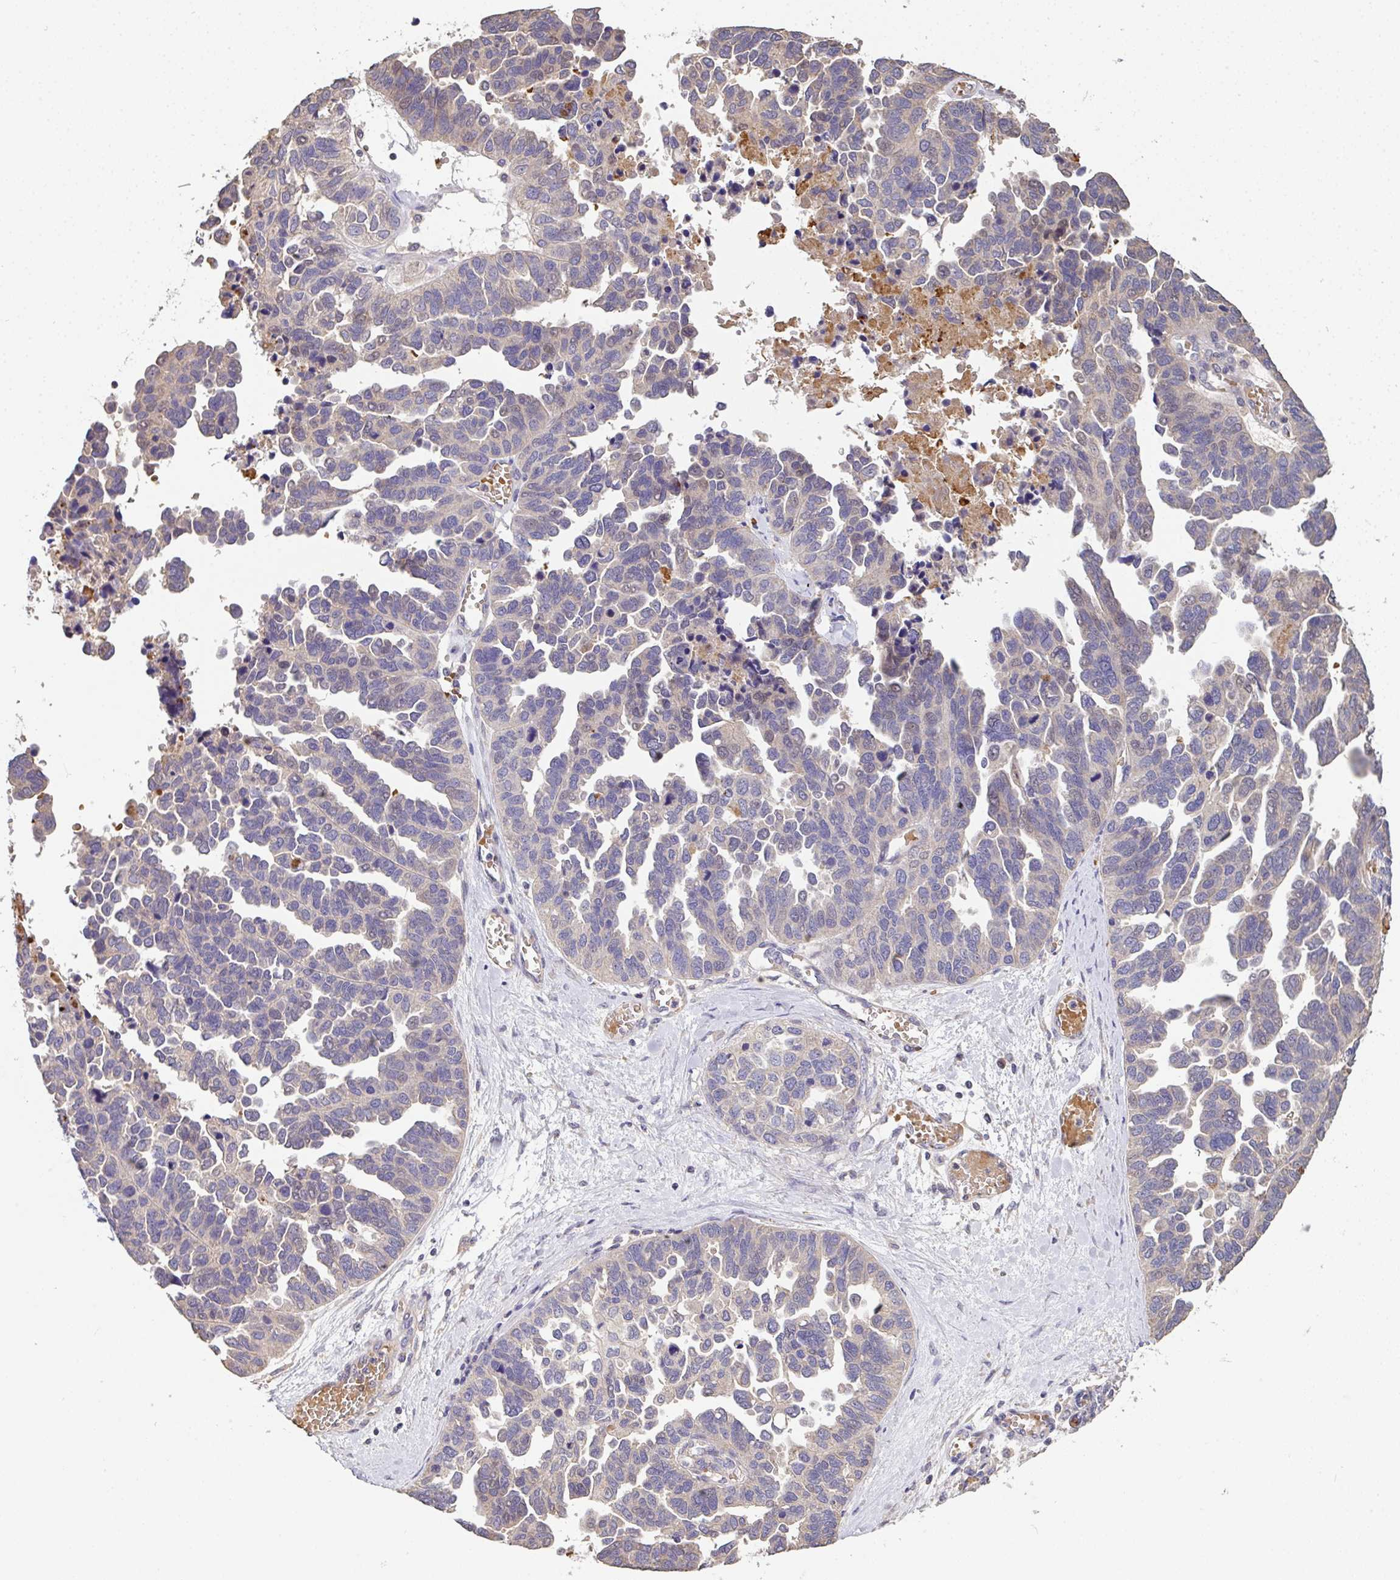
{"staining": {"intensity": "weak", "quantity": "<25%", "location": "cytoplasmic/membranous"}, "tissue": "ovarian cancer", "cell_type": "Tumor cells", "image_type": "cancer", "snomed": [{"axis": "morphology", "description": "Cystadenocarcinoma, serous, NOS"}, {"axis": "topography", "description": "Ovary"}], "caption": "There is no significant staining in tumor cells of serous cystadenocarcinoma (ovarian). Nuclei are stained in blue.", "gene": "C1QTNF9B", "patient": {"sex": "female", "age": 64}}